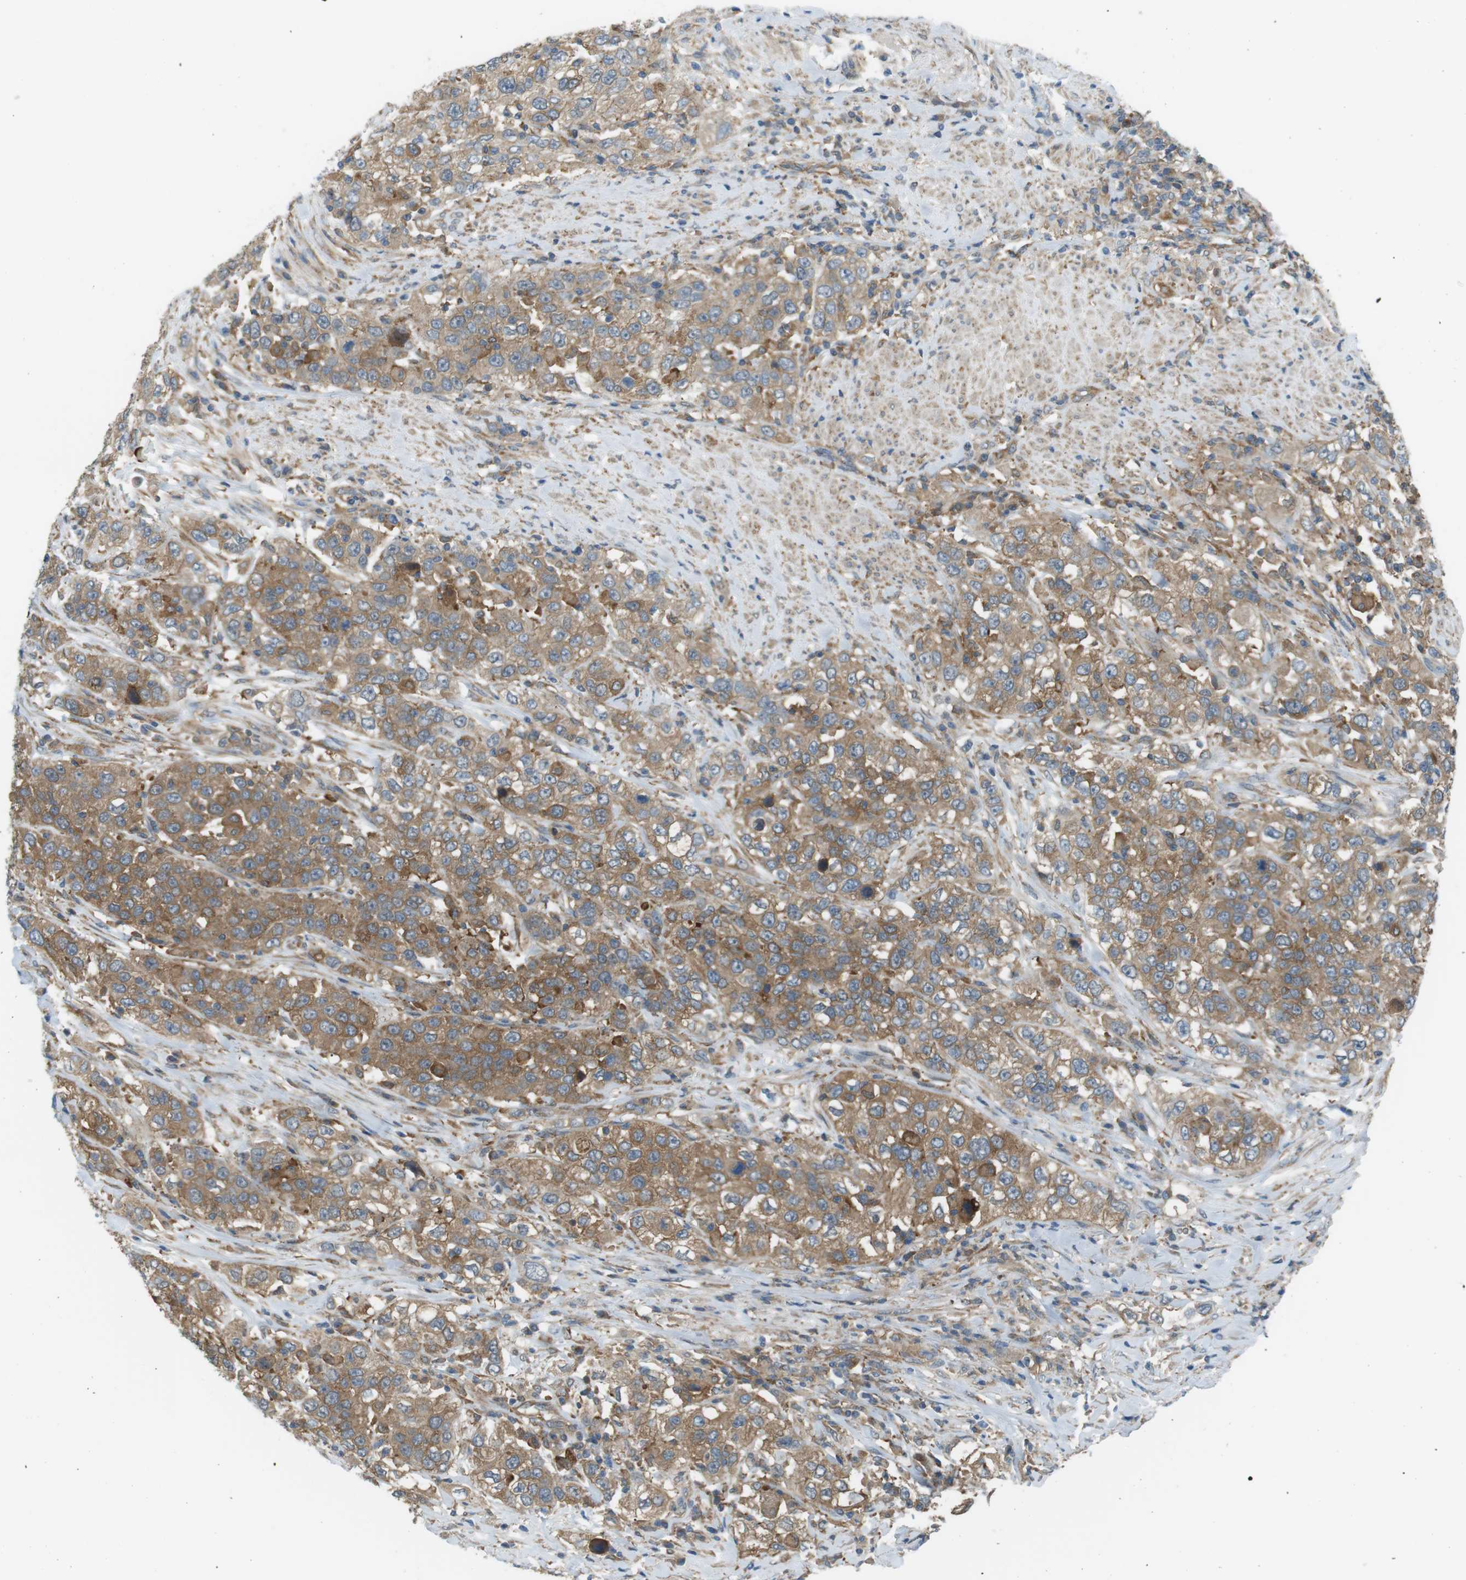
{"staining": {"intensity": "moderate", "quantity": ">75%", "location": "cytoplasmic/membranous"}, "tissue": "urothelial cancer", "cell_type": "Tumor cells", "image_type": "cancer", "snomed": [{"axis": "morphology", "description": "Urothelial carcinoma, High grade"}, {"axis": "topography", "description": "Urinary bladder"}], "caption": "Immunohistochemical staining of high-grade urothelial carcinoma exhibits moderate cytoplasmic/membranous protein expression in about >75% of tumor cells.", "gene": "PEPD", "patient": {"sex": "female", "age": 80}}